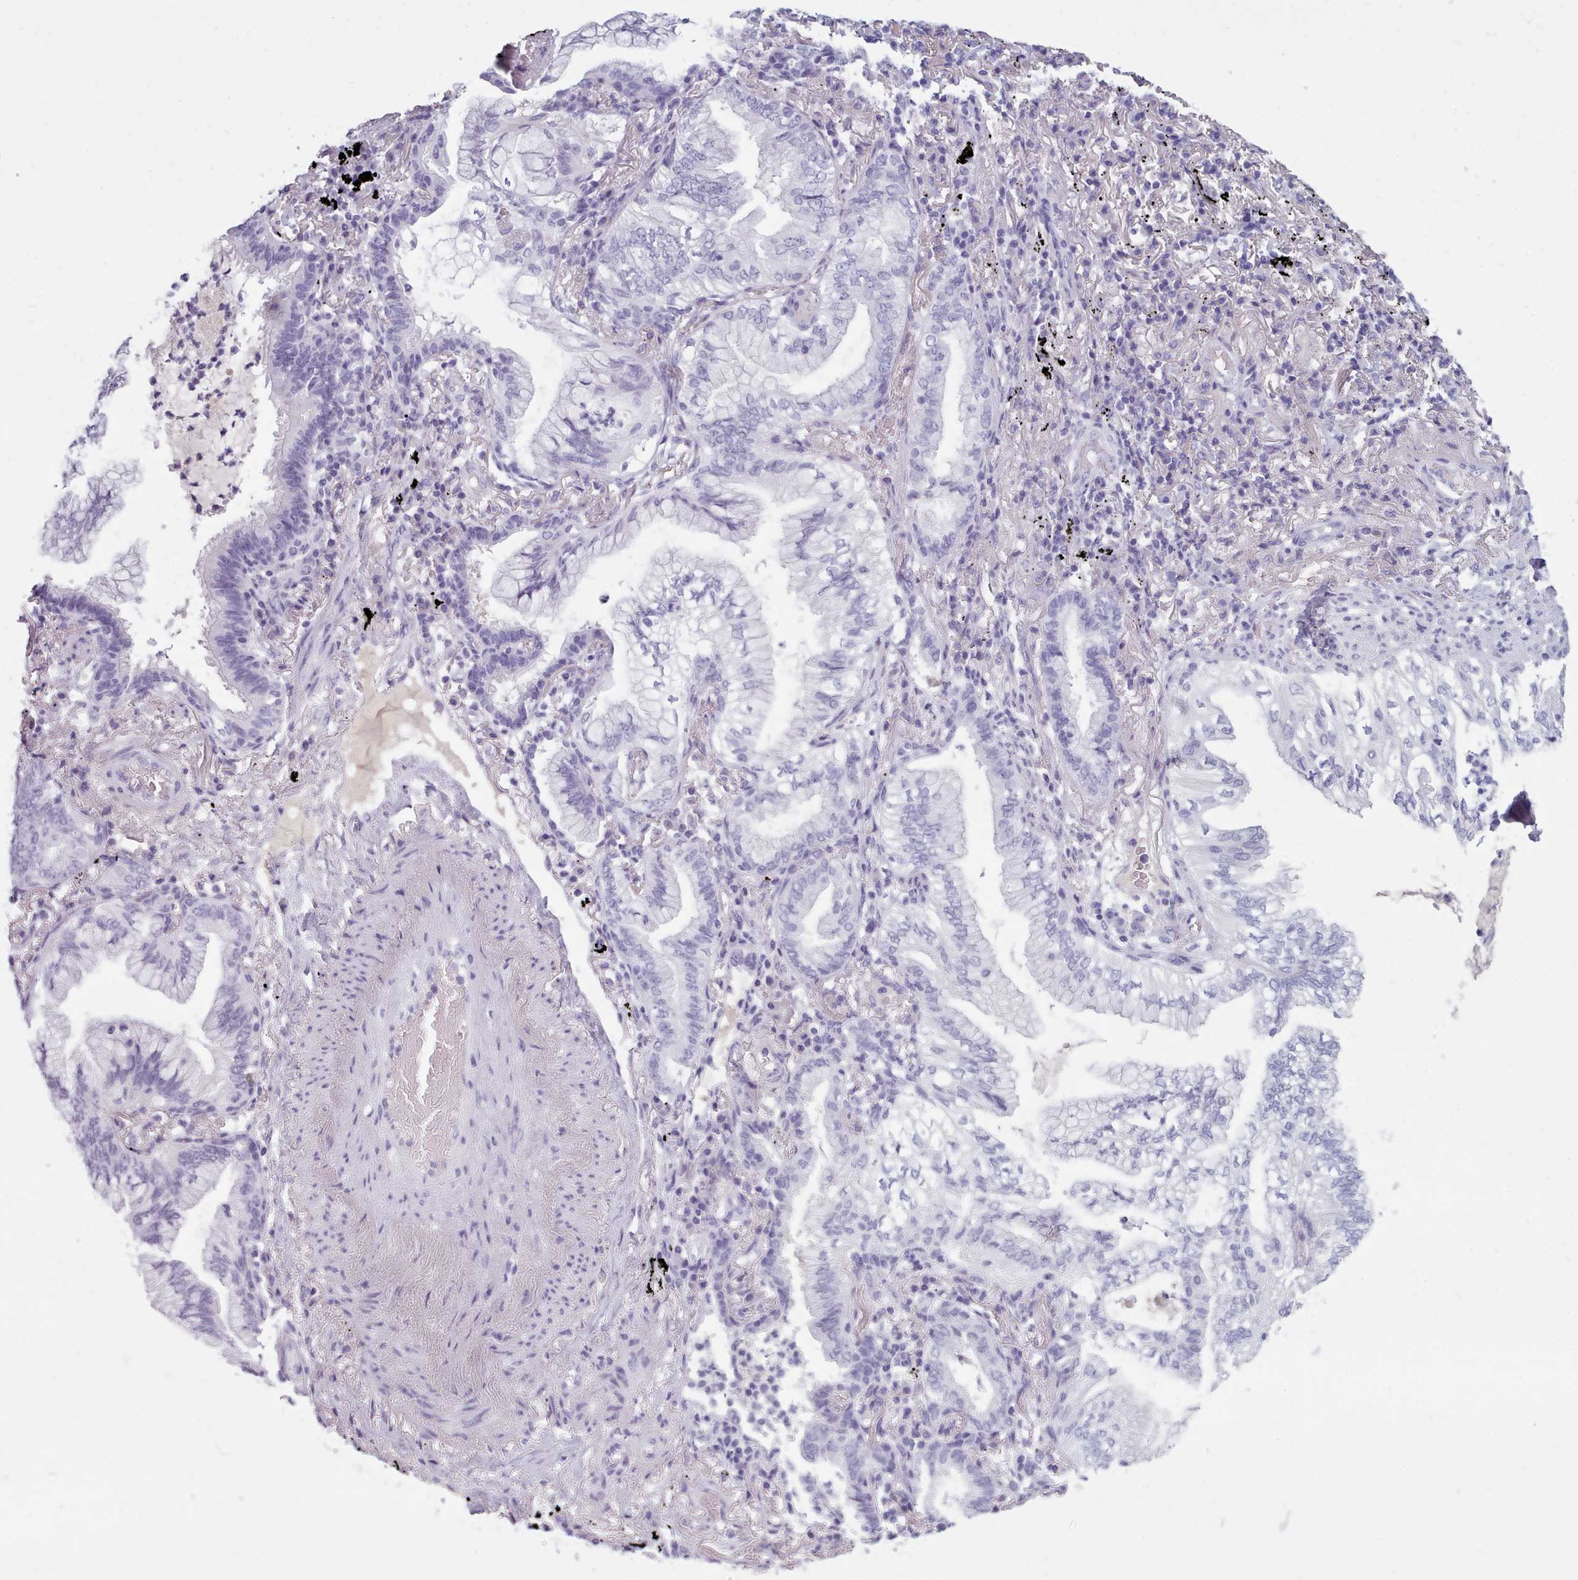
{"staining": {"intensity": "negative", "quantity": "none", "location": "none"}, "tissue": "lung cancer", "cell_type": "Tumor cells", "image_type": "cancer", "snomed": [{"axis": "morphology", "description": "Adenocarcinoma, NOS"}, {"axis": "topography", "description": "Lung"}], "caption": "Photomicrograph shows no protein positivity in tumor cells of adenocarcinoma (lung) tissue. (DAB (3,3'-diaminobenzidine) immunohistochemistry with hematoxylin counter stain).", "gene": "ZNF43", "patient": {"sex": "female", "age": 70}}